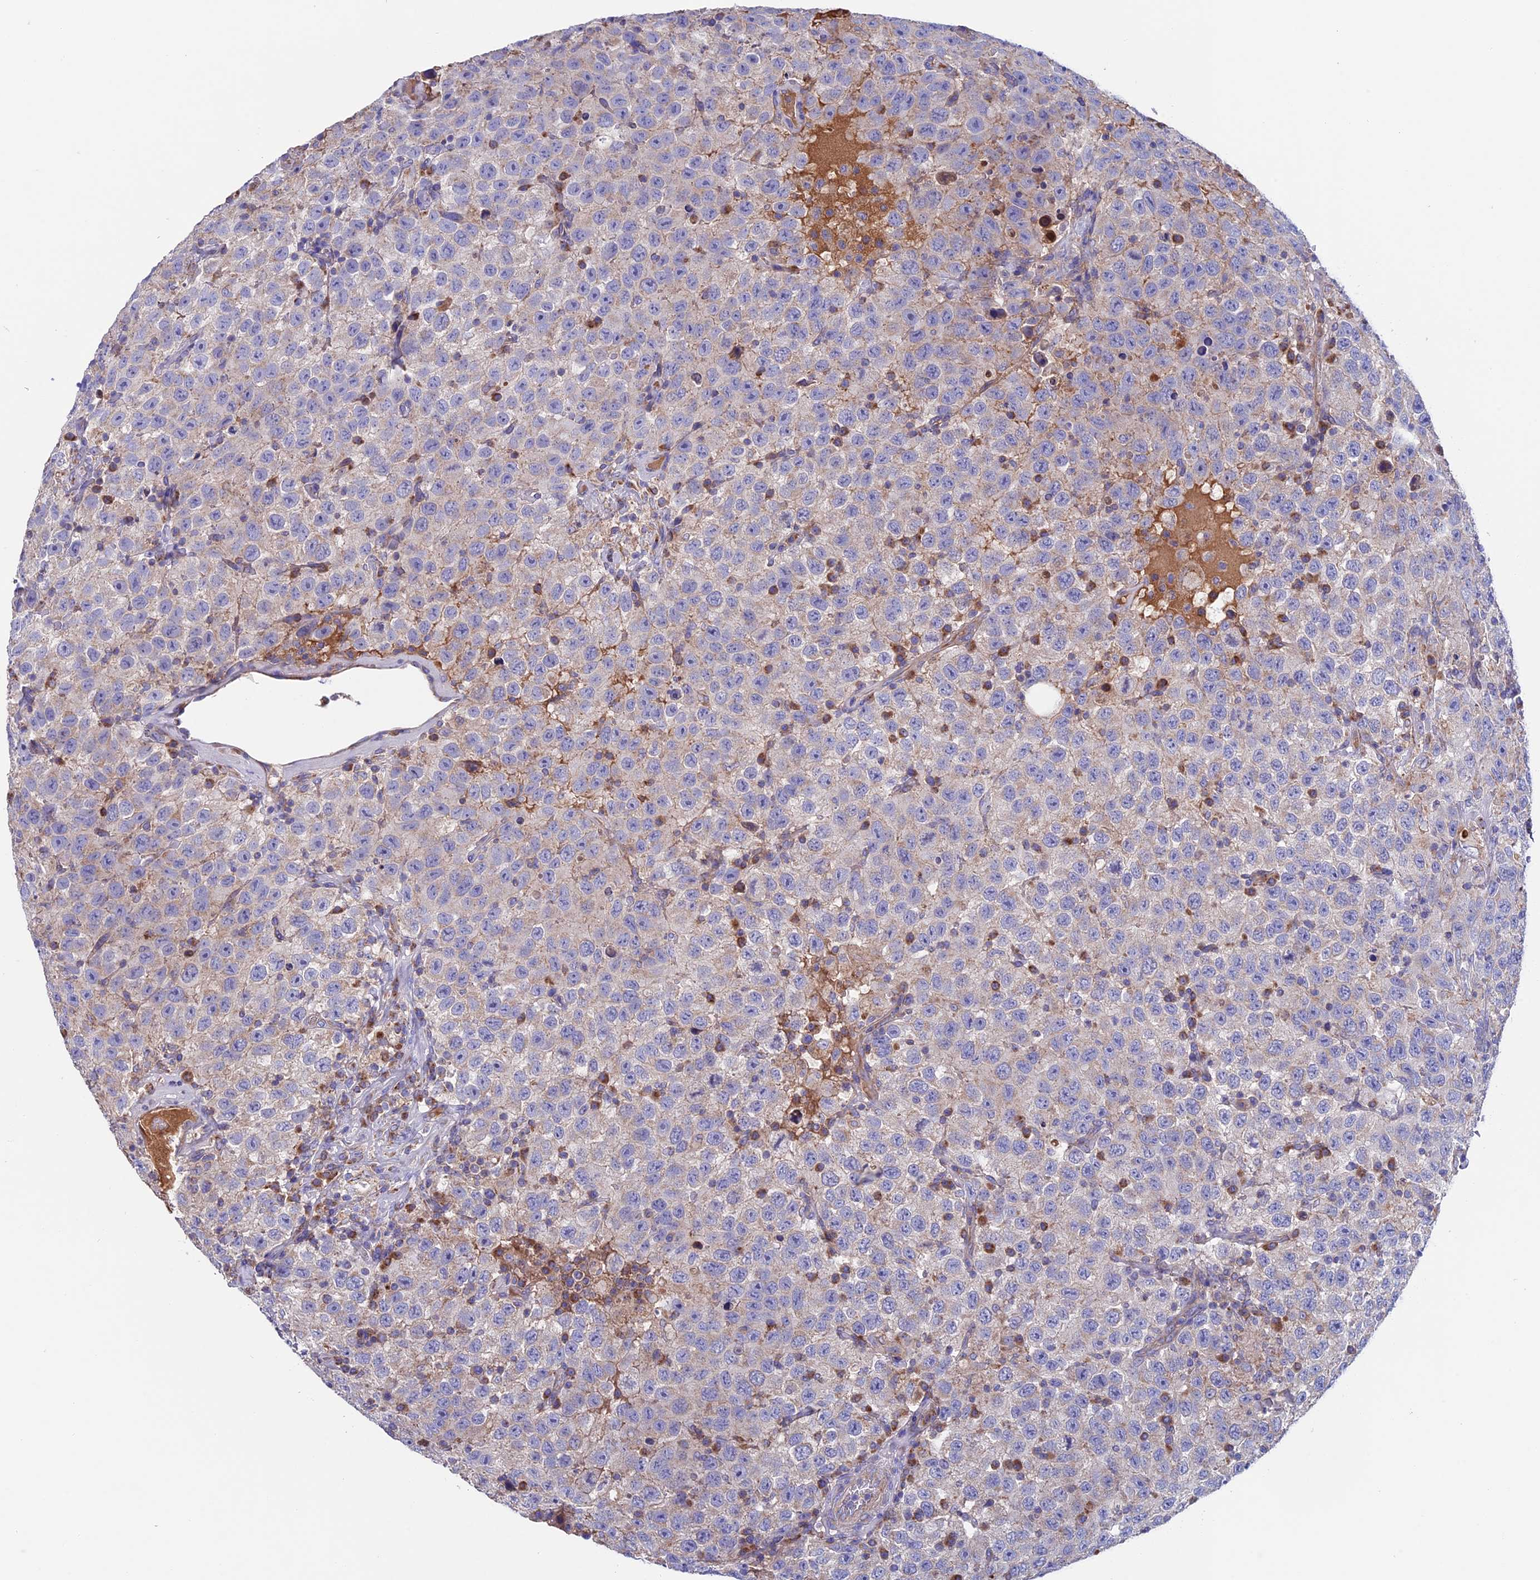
{"staining": {"intensity": "negative", "quantity": "none", "location": "none"}, "tissue": "testis cancer", "cell_type": "Tumor cells", "image_type": "cancer", "snomed": [{"axis": "morphology", "description": "Seminoma, NOS"}, {"axis": "topography", "description": "Testis"}], "caption": "Tumor cells show no significant expression in seminoma (testis).", "gene": "SLC15A5", "patient": {"sex": "male", "age": 41}}